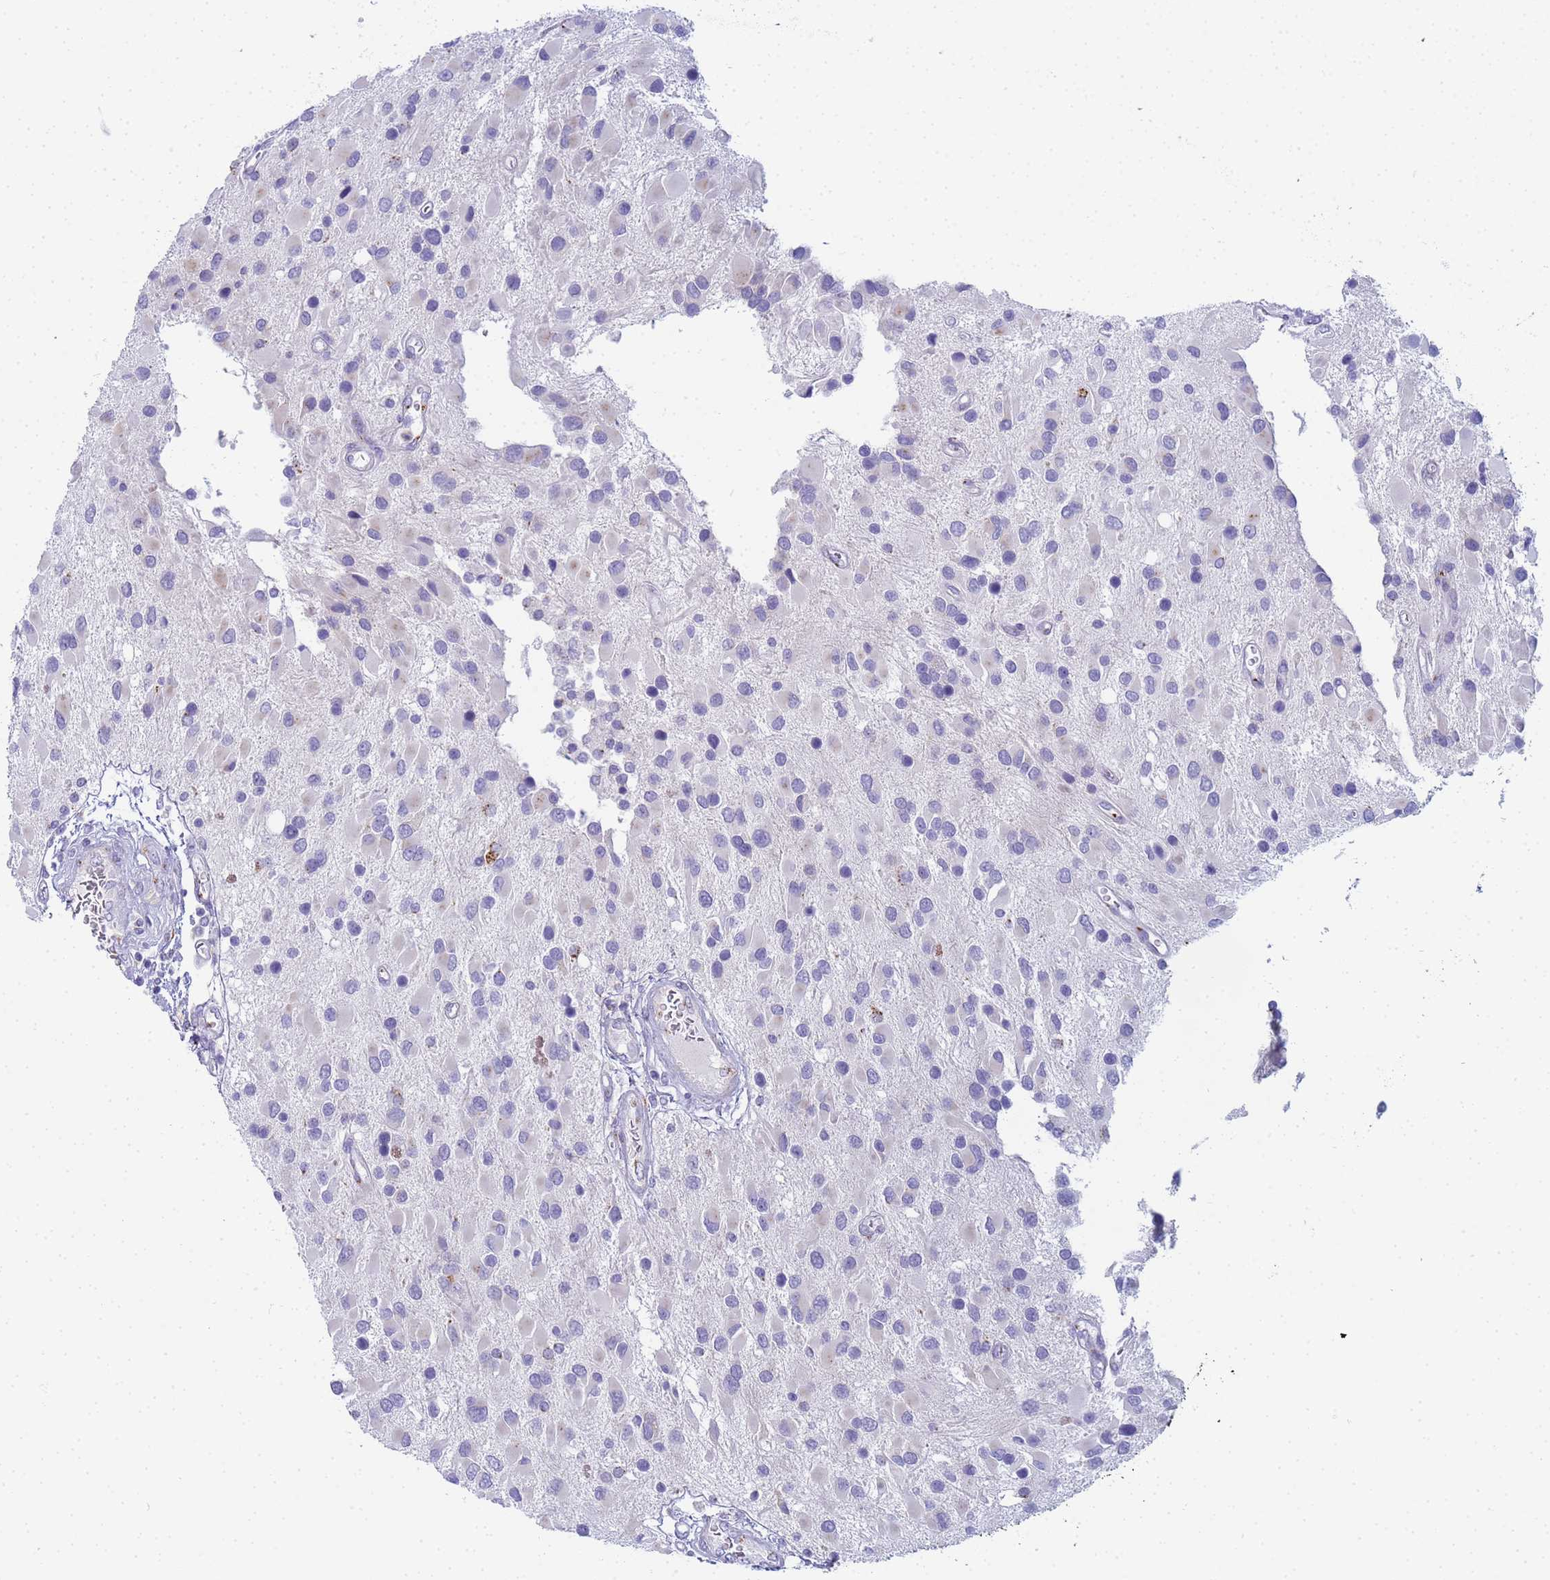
{"staining": {"intensity": "negative", "quantity": "none", "location": "none"}, "tissue": "glioma", "cell_type": "Tumor cells", "image_type": "cancer", "snomed": [{"axis": "morphology", "description": "Glioma, malignant, High grade"}, {"axis": "topography", "description": "Brain"}], "caption": "An image of human glioma is negative for staining in tumor cells. The staining was performed using DAB (3,3'-diaminobenzidine) to visualize the protein expression in brown, while the nuclei were stained in blue with hematoxylin (Magnification: 20x).", "gene": "CR1", "patient": {"sex": "male", "age": 53}}